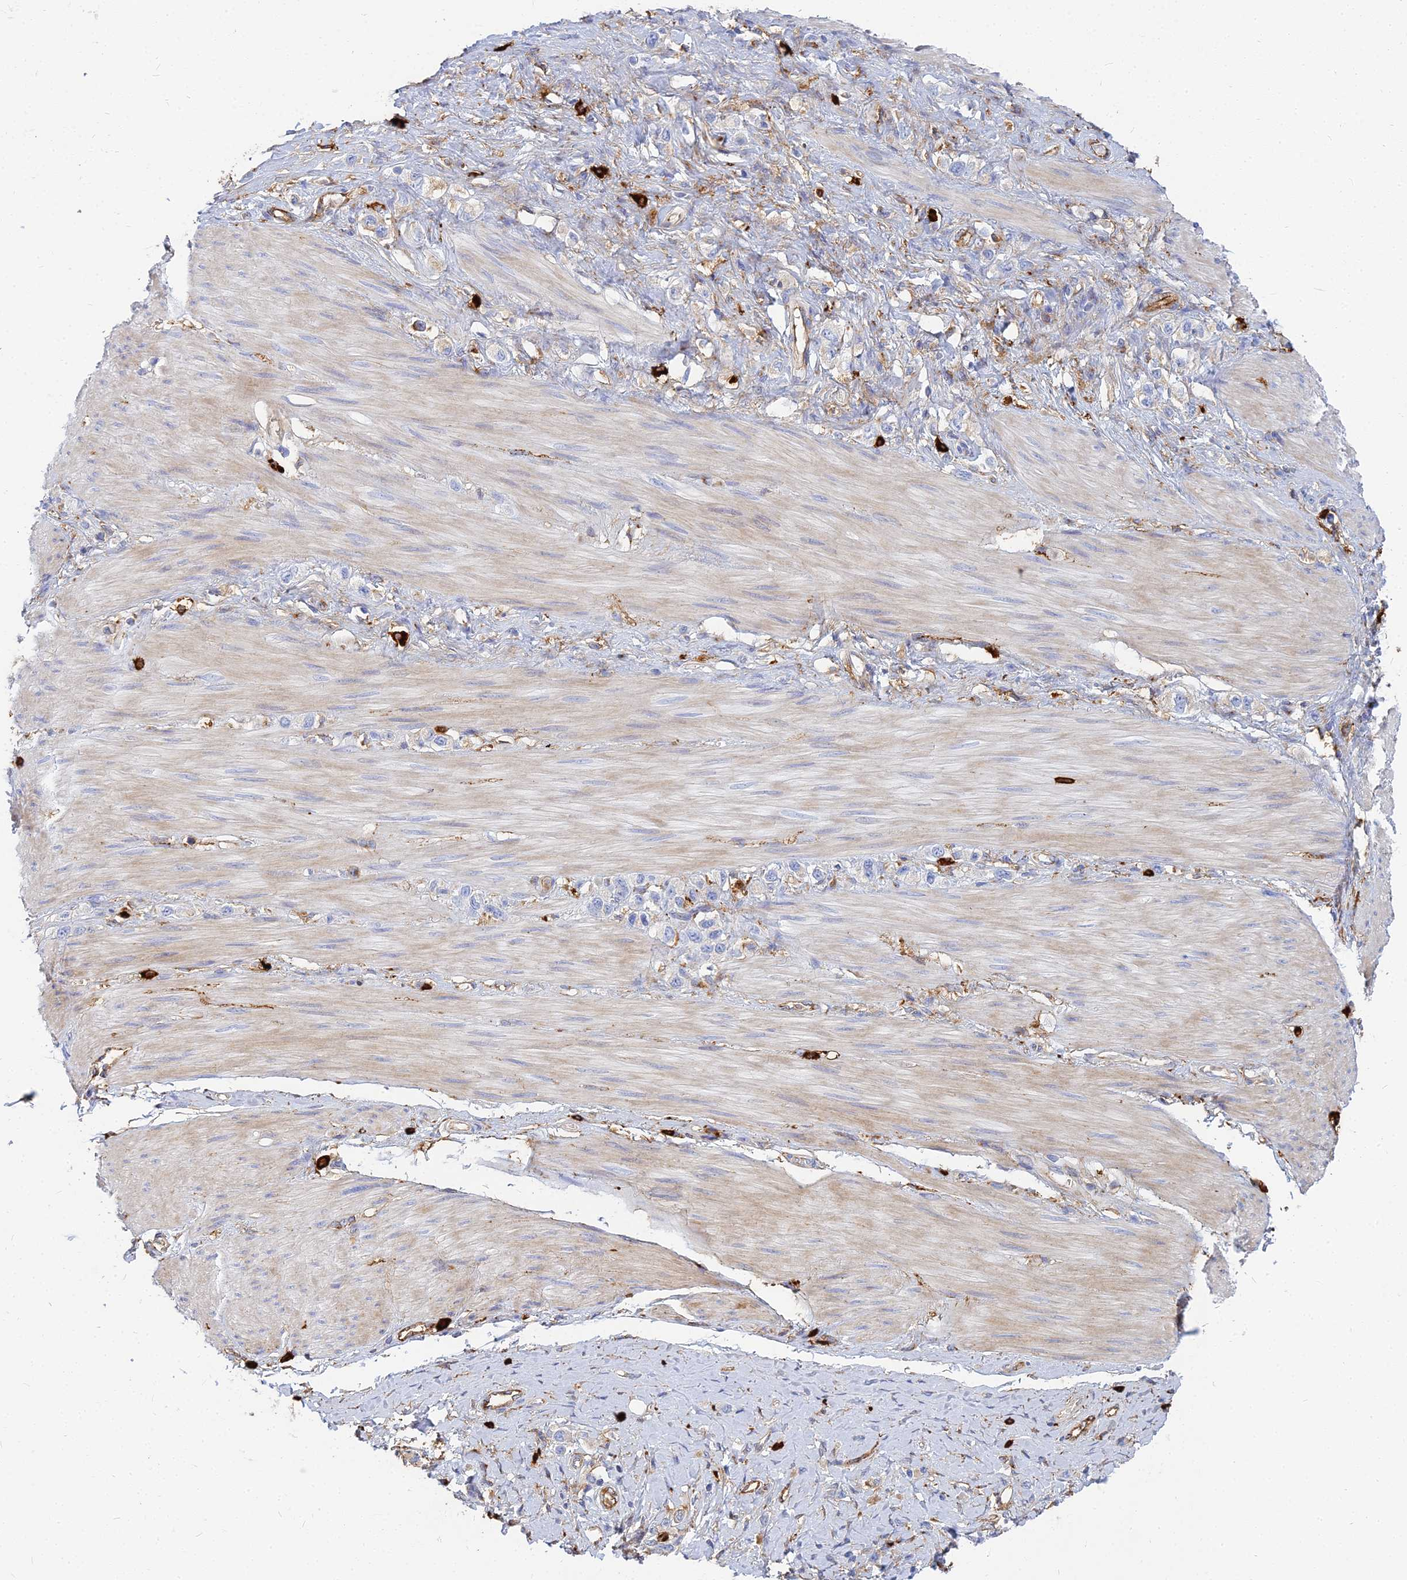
{"staining": {"intensity": "negative", "quantity": "none", "location": "none"}, "tissue": "stomach cancer", "cell_type": "Tumor cells", "image_type": "cancer", "snomed": [{"axis": "morphology", "description": "Adenocarcinoma, NOS"}, {"axis": "topography", "description": "Stomach"}], "caption": "The micrograph demonstrates no significant staining in tumor cells of stomach cancer. Brightfield microscopy of immunohistochemistry stained with DAB (3,3'-diaminobenzidine) (brown) and hematoxylin (blue), captured at high magnification.", "gene": "VAT1", "patient": {"sex": "female", "age": 65}}